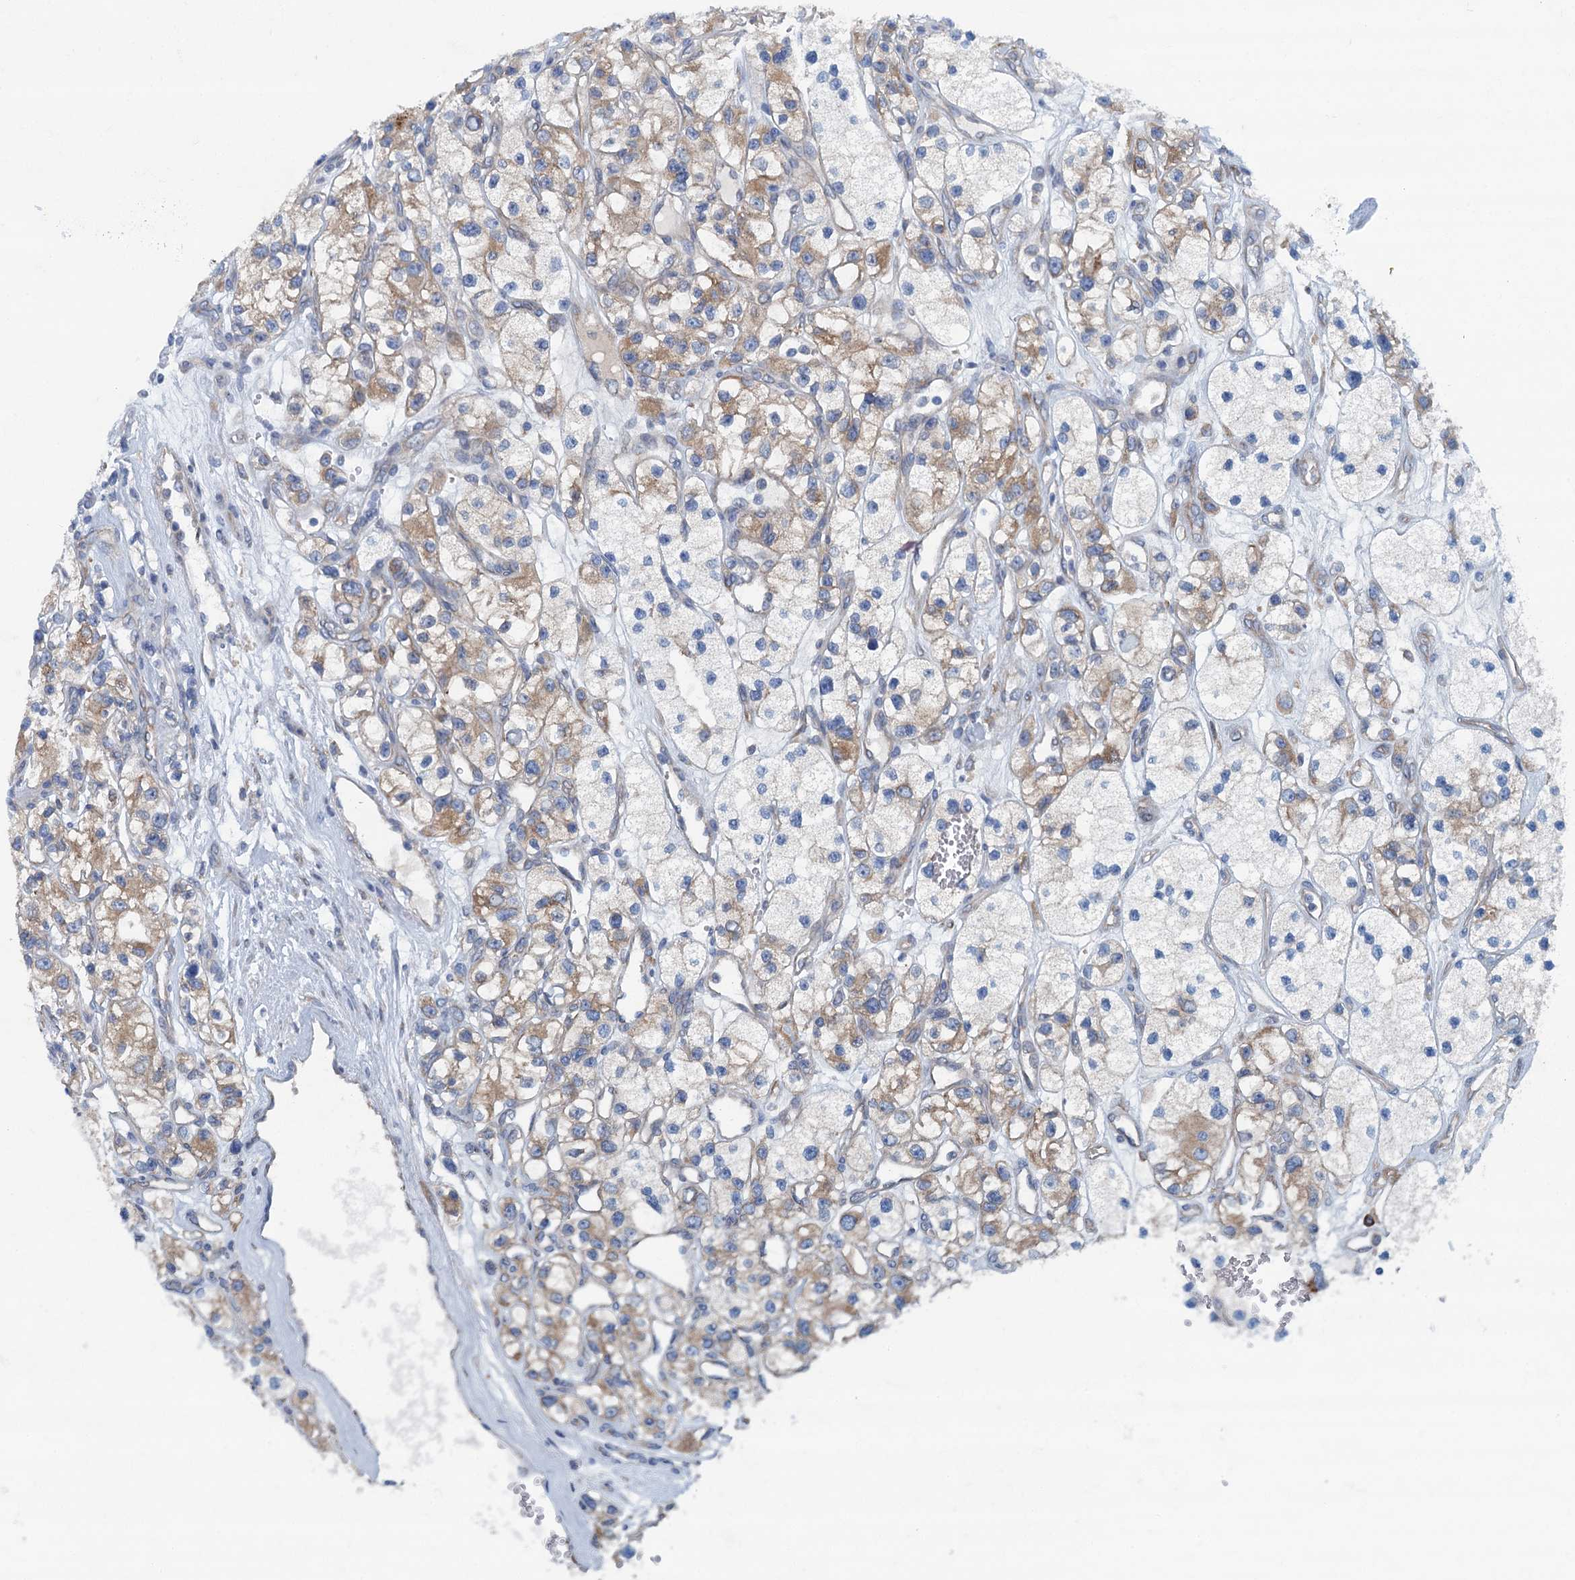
{"staining": {"intensity": "weak", "quantity": "25%-75%", "location": "cytoplasmic/membranous"}, "tissue": "renal cancer", "cell_type": "Tumor cells", "image_type": "cancer", "snomed": [{"axis": "morphology", "description": "Adenocarcinoma, NOS"}, {"axis": "topography", "description": "Kidney"}], "caption": "Tumor cells display low levels of weak cytoplasmic/membranous staining in approximately 25%-75% of cells in human renal cancer.", "gene": "MYDGF", "patient": {"sex": "female", "age": 57}}